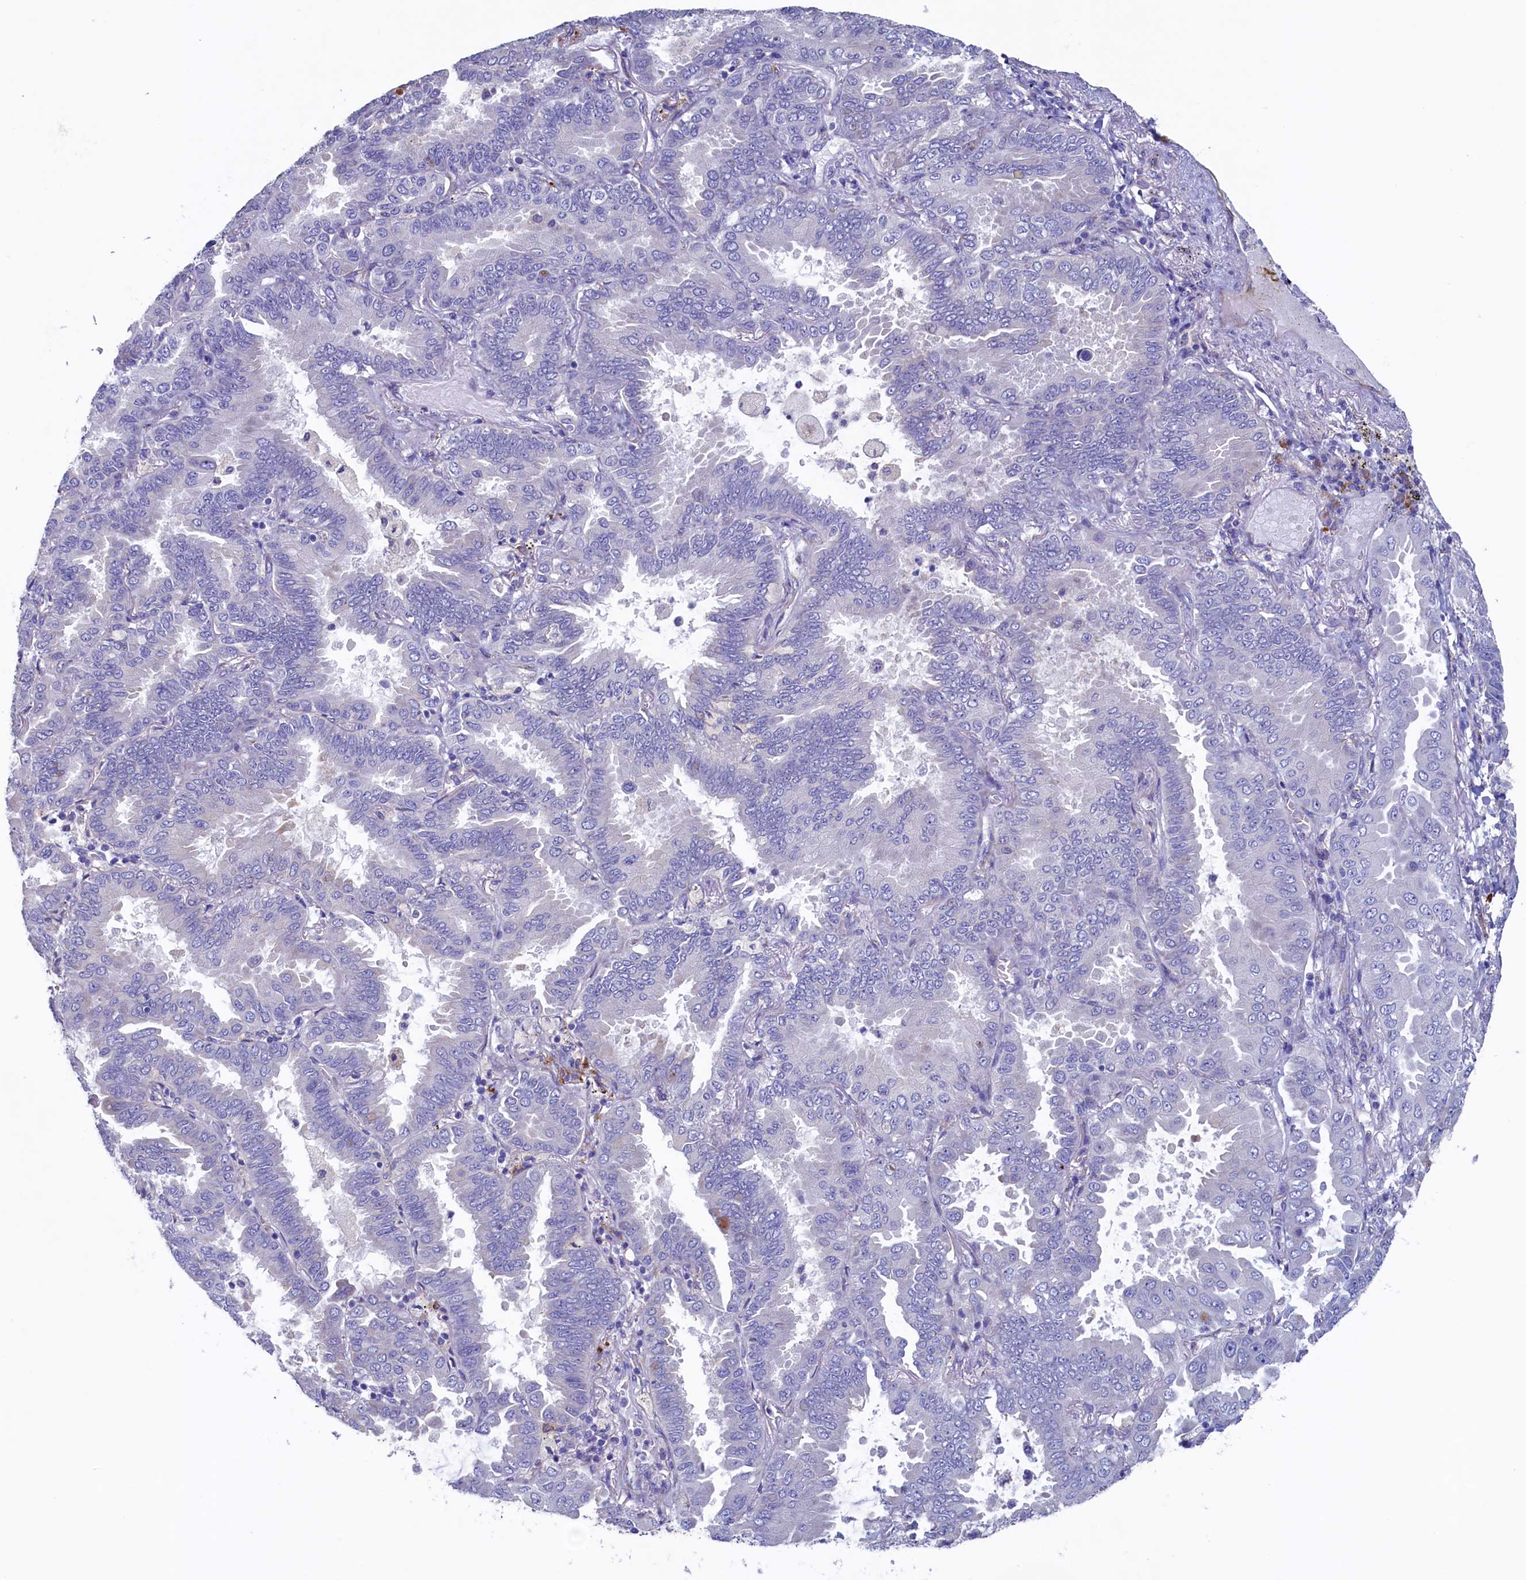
{"staining": {"intensity": "negative", "quantity": "none", "location": "none"}, "tissue": "lung cancer", "cell_type": "Tumor cells", "image_type": "cancer", "snomed": [{"axis": "morphology", "description": "Adenocarcinoma, NOS"}, {"axis": "topography", "description": "Lung"}], "caption": "IHC histopathology image of human lung cancer (adenocarcinoma) stained for a protein (brown), which displays no expression in tumor cells.", "gene": "CBLIF", "patient": {"sex": "male", "age": 64}}